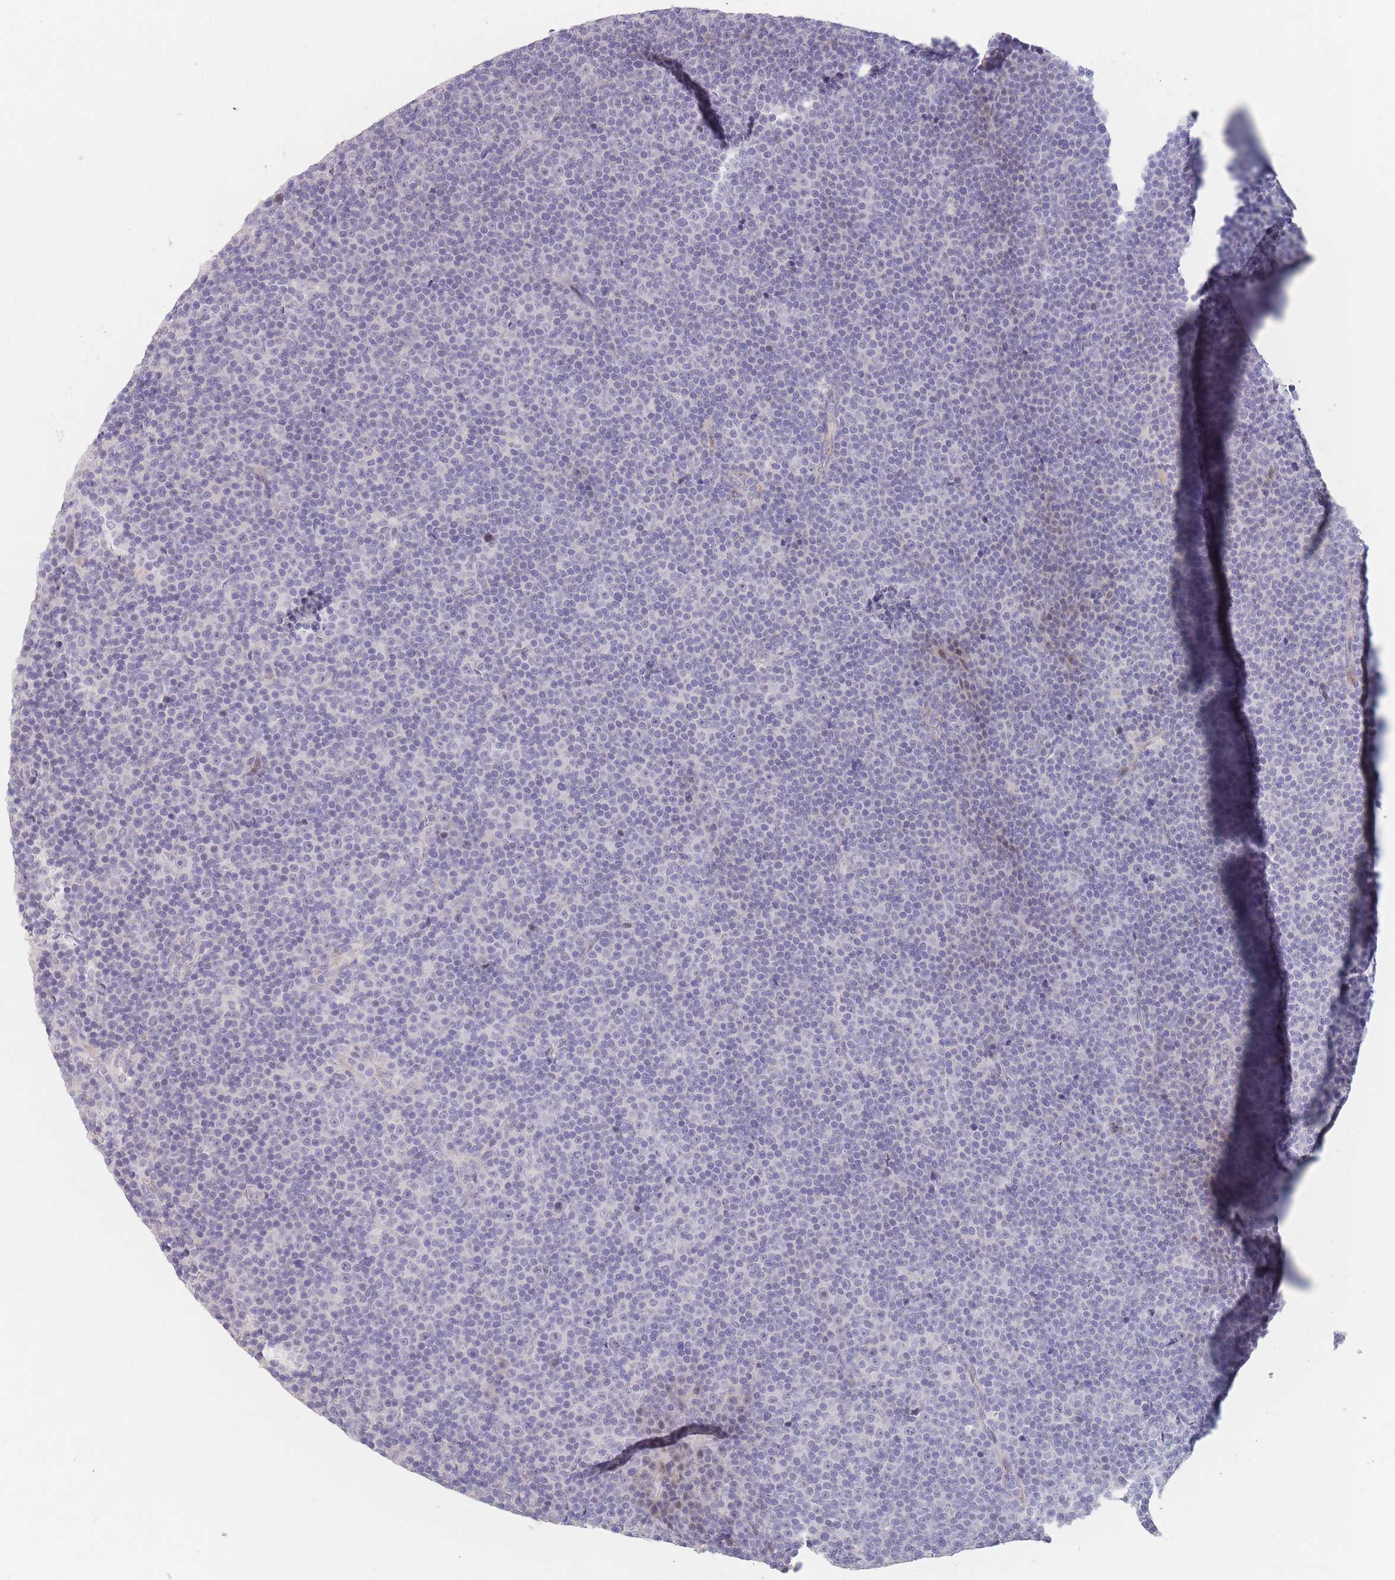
{"staining": {"intensity": "negative", "quantity": "none", "location": "none"}, "tissue": "lymphoma", "cell_type": "Tumor cells", "image_type": "cancer", "snomed": [{"axis": "morphology", "description": "Malignant lymphoma, non-Hodgkin's type, Low grade"}, {"axis": "topography", "description": "Lymph node"}], "caption": "Immunohistochemistry (IHC) of lymphoma shows no positivity in tumor cells.", "gene": "ASAP3", "patient": {"sex": "female", "age": 67}}